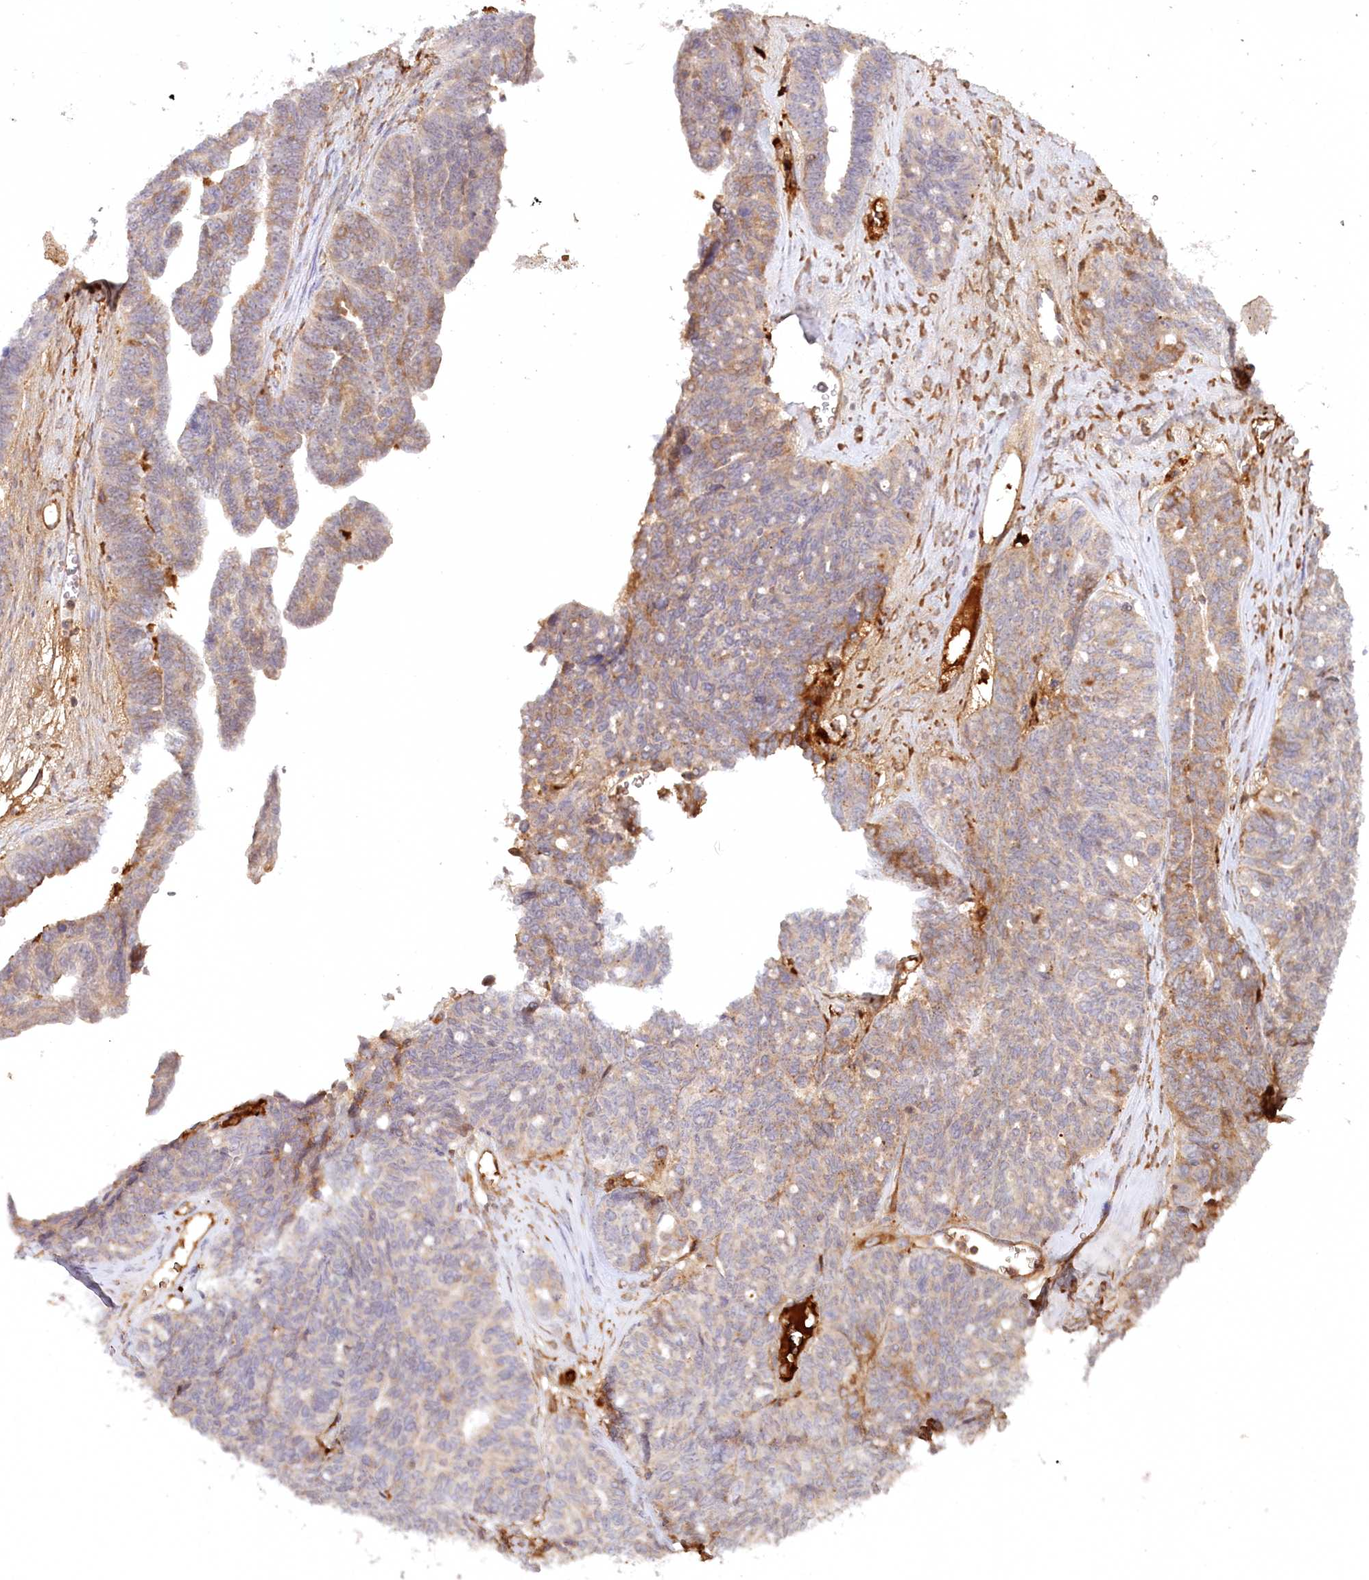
{"staining": {"intensity": "weak", "quantity": ">75%", "location": "cytoplasmic/membranous"}, "tissue": "ovarian cancer", "cell_type": "Tumor cells", "image_type": "cancer", "snomed": [{"axis": "morphology", "description": "Cystadenocarcinoma, serous, NOS"}, {"axis": "topography", "description": "Ovary"}], "caption": "Immunohistochemical staining of serous cystadenocarcinoma (ovarian) demonstrates low levels of weak cytoplasmic/membranous protein staining in about >75% of tumor cells.", "gene": "PSAPL1", "patient": {"sex": "female", "age": 79}}